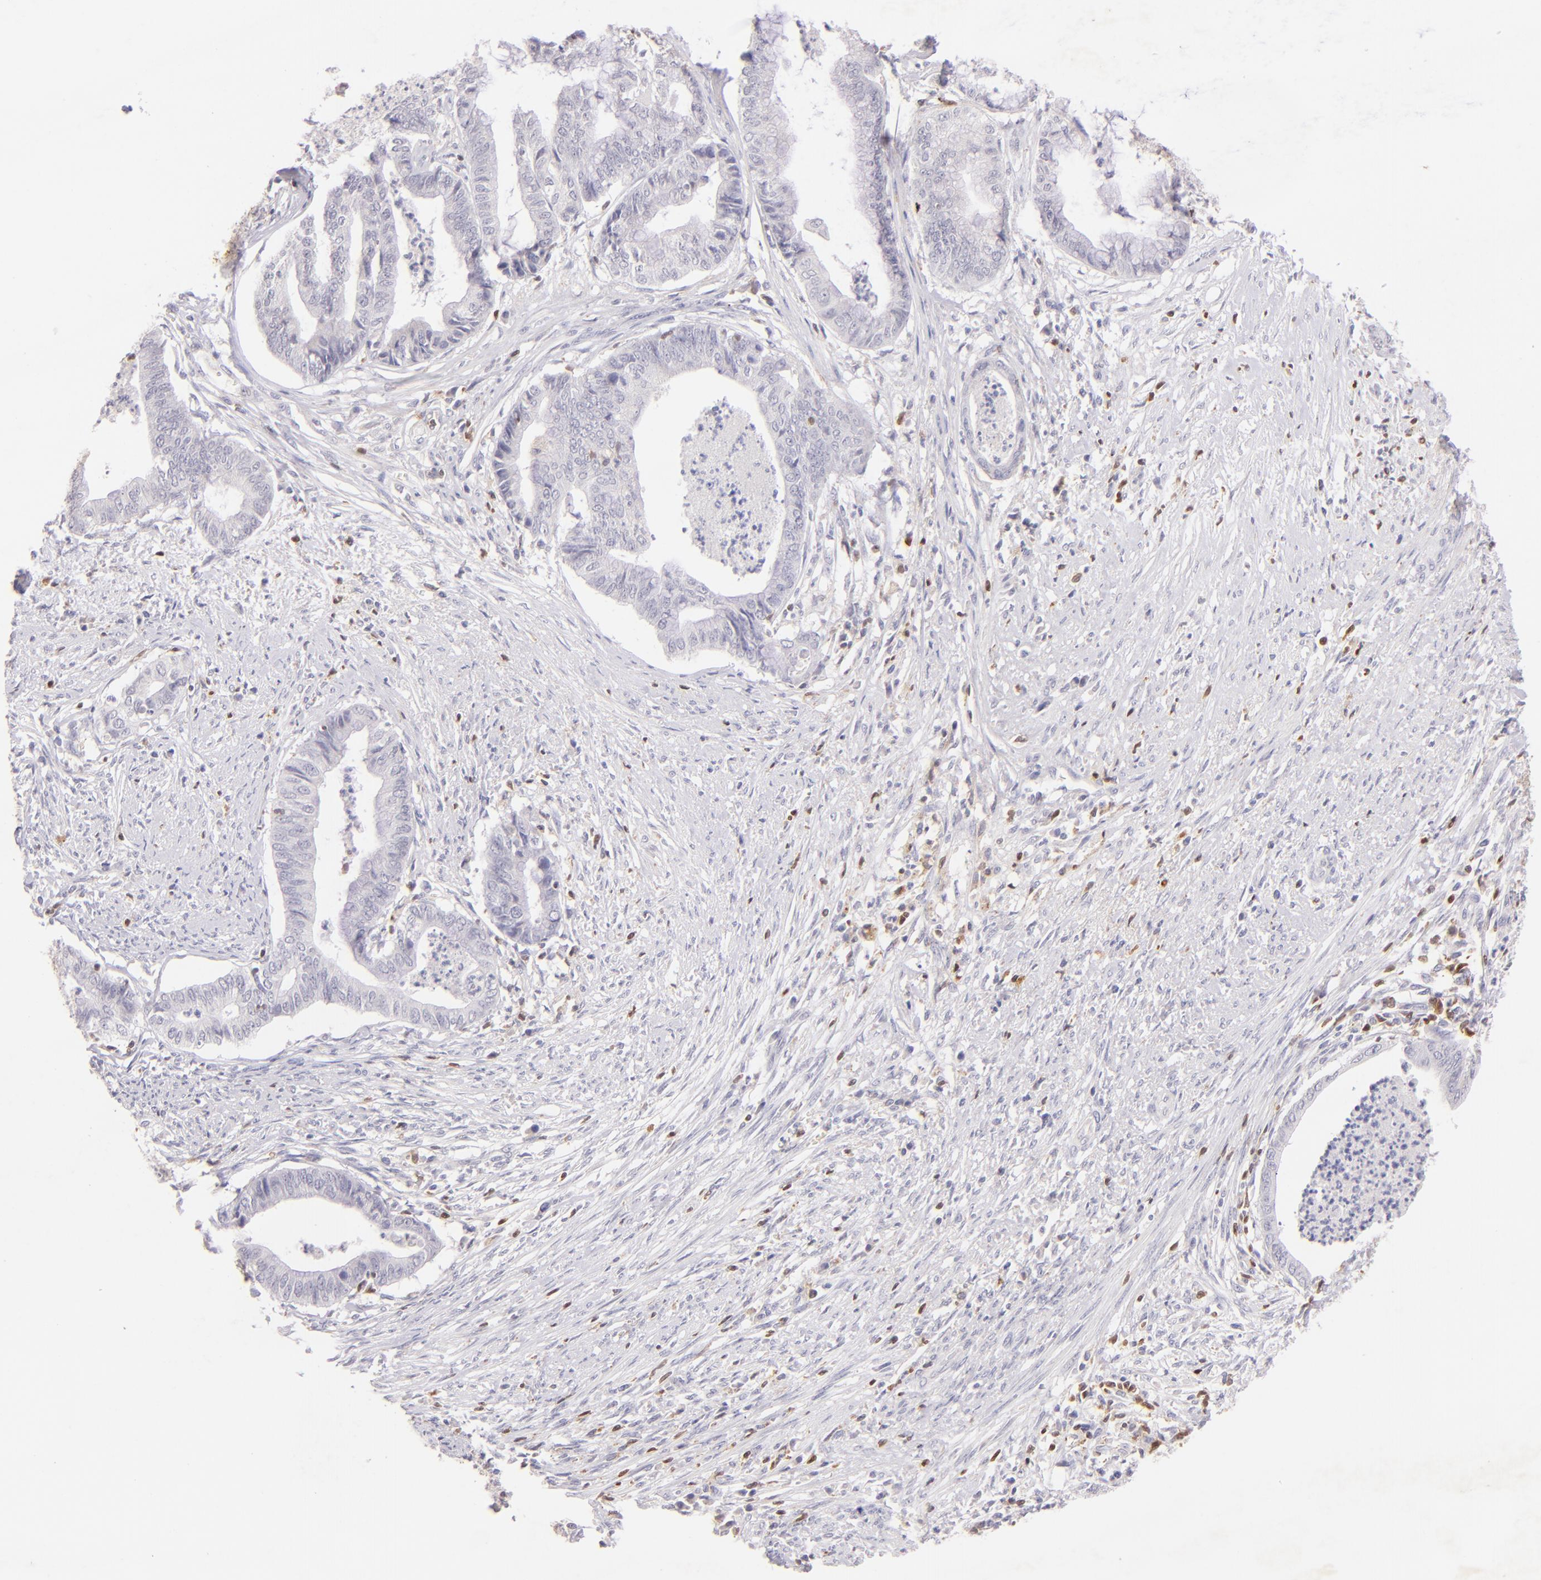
{"staining": {"intensity": "negative", "quantity": "none", "location": "none"}, "tissue": "endometrial cancer", "cell_type": "Tumor cells", "image_type": "cancer", "snomed": [{"axis": "morphology", "description": "Necrosis, NOS"}, {"axis": "morphology", "description": "Adenocarcinoma, NOS"}, {"axis": "topography", "description": "Endometrium"}], "caption": "Immunohistochemical staining of human endometrial adenocarcinoma demonstrates no significant expression in tumor cells. (Stains: DAB immunohistochemistry (IHC) with hematoxylin counter stain, Microscopy: brightfield microscopy at high magnification).", "gene": "ZAP70", "patient": {"sex": "female", "age": 79}}